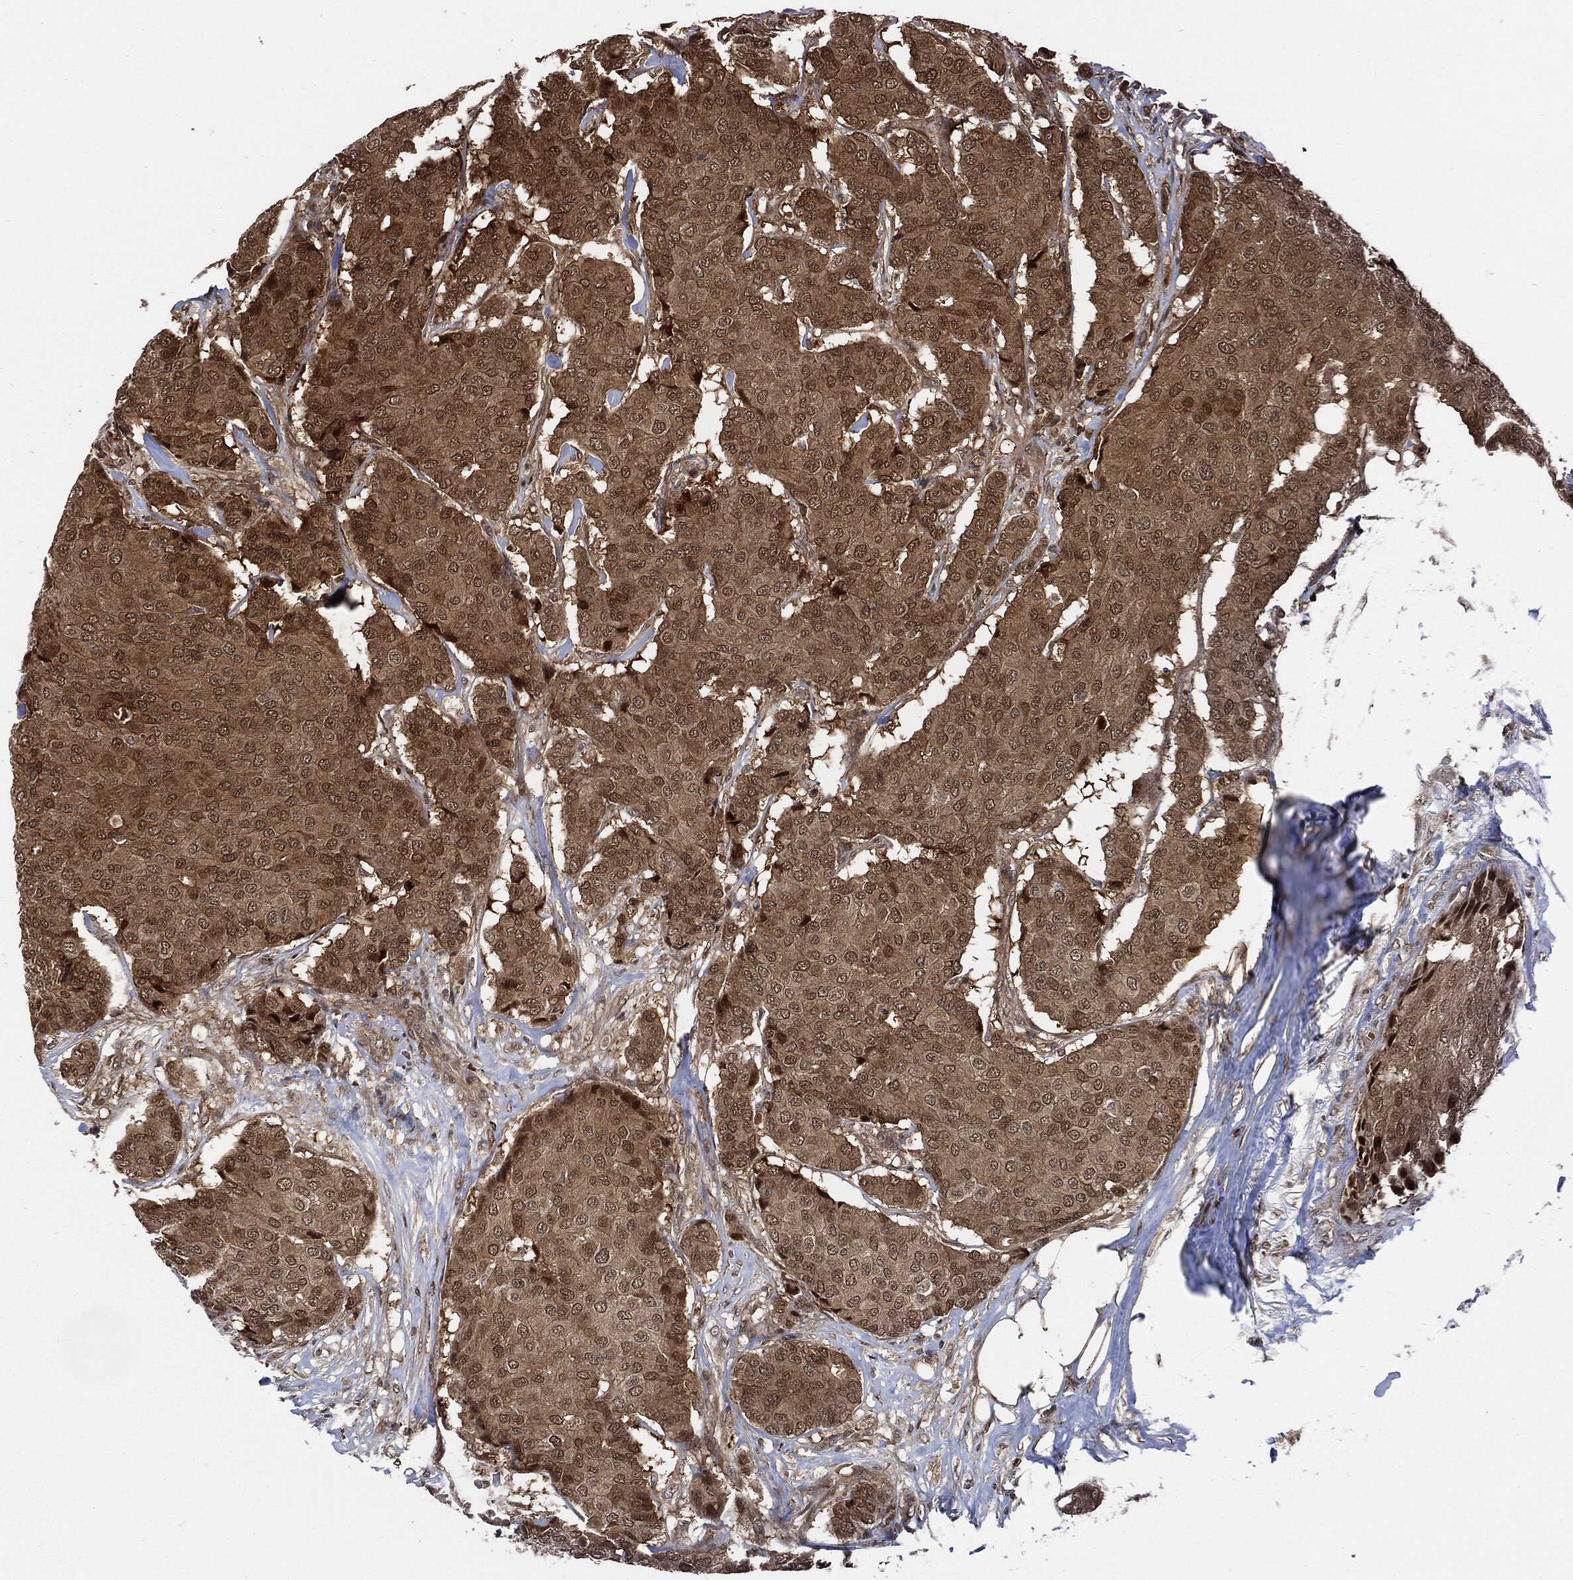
{"staining": {"intensity": "weak", "quantity": ">75%", "location": "cytoplasmic/membranous"}, "tissue": "breast cancer", "cell_type": "Tumor cells", "image_type": "cancer", "snomed": [{"axis": "morphology", "description": "Duct carcinoma"}, {"axis": "topography", "description": "Breast"}], "caption": "This image displays immunohistochemistry (IHC) staining of human intraductal carcinoma (breast), with low weak cytoplasmic/membranous positivity in about >75% of tumor cells.", "gene": "CUTA", "patient": {"sex": "female", "age": 75}}